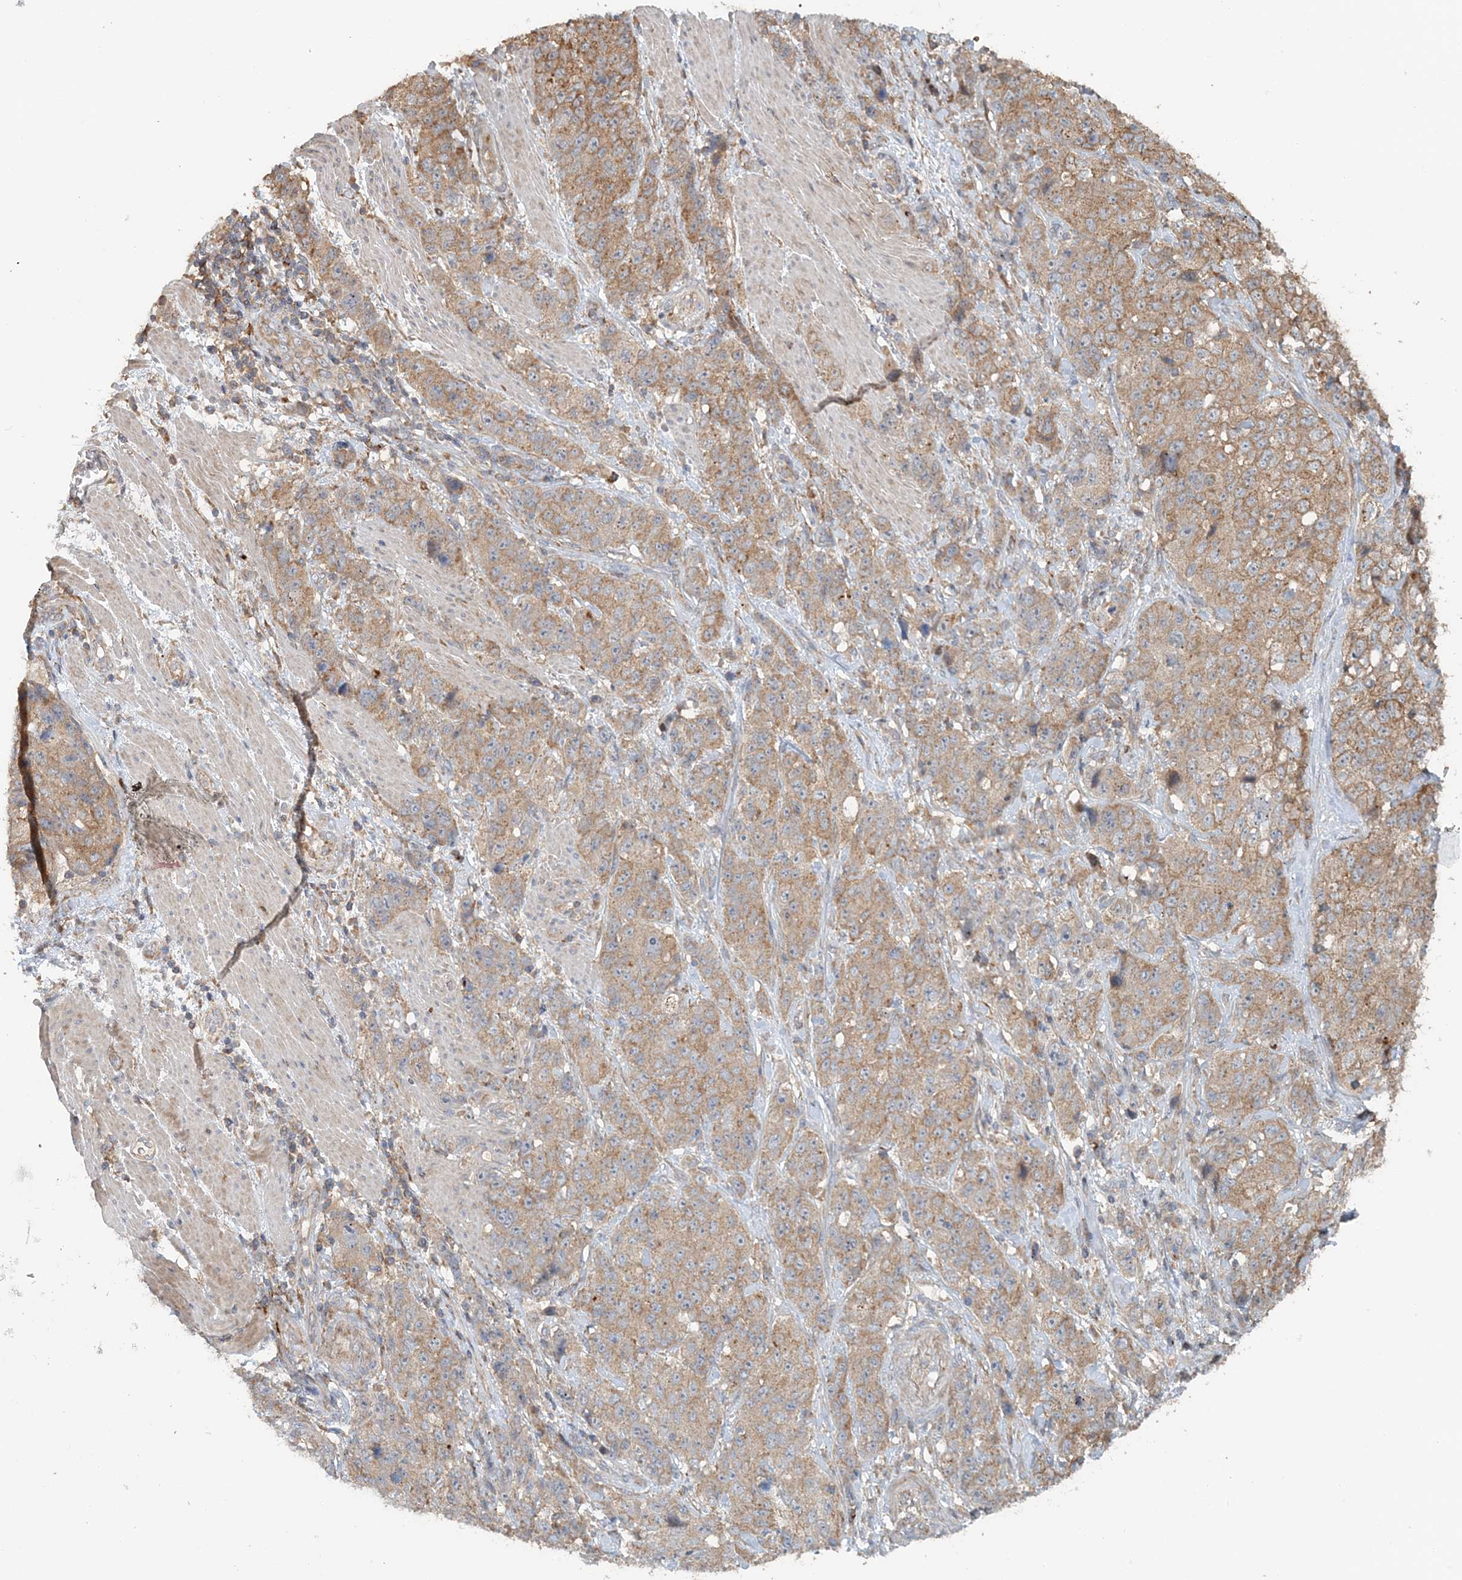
{"staining": {"intensity": "moderate", "quantity": ">75%", "location": "cytoplasmic/membranous"}, "tissue": "stomach cancer", "cell_type": "Tumor cells", "image_type": "cancer", "snomed": [{"axis": "morphology", "description": "Adenocarcinoma, NOS"}, {"axis": "topography", "description": "Stomach"}], "caption": "Stomach cancer (adenocarcinoma) stained for a protein (brown) reveals moderate cytoplasmic/membranous positive expression in approximately >75% of tumor cells.", "gene": "MMUT", "patient": {"sex": "male", "age": 48}}